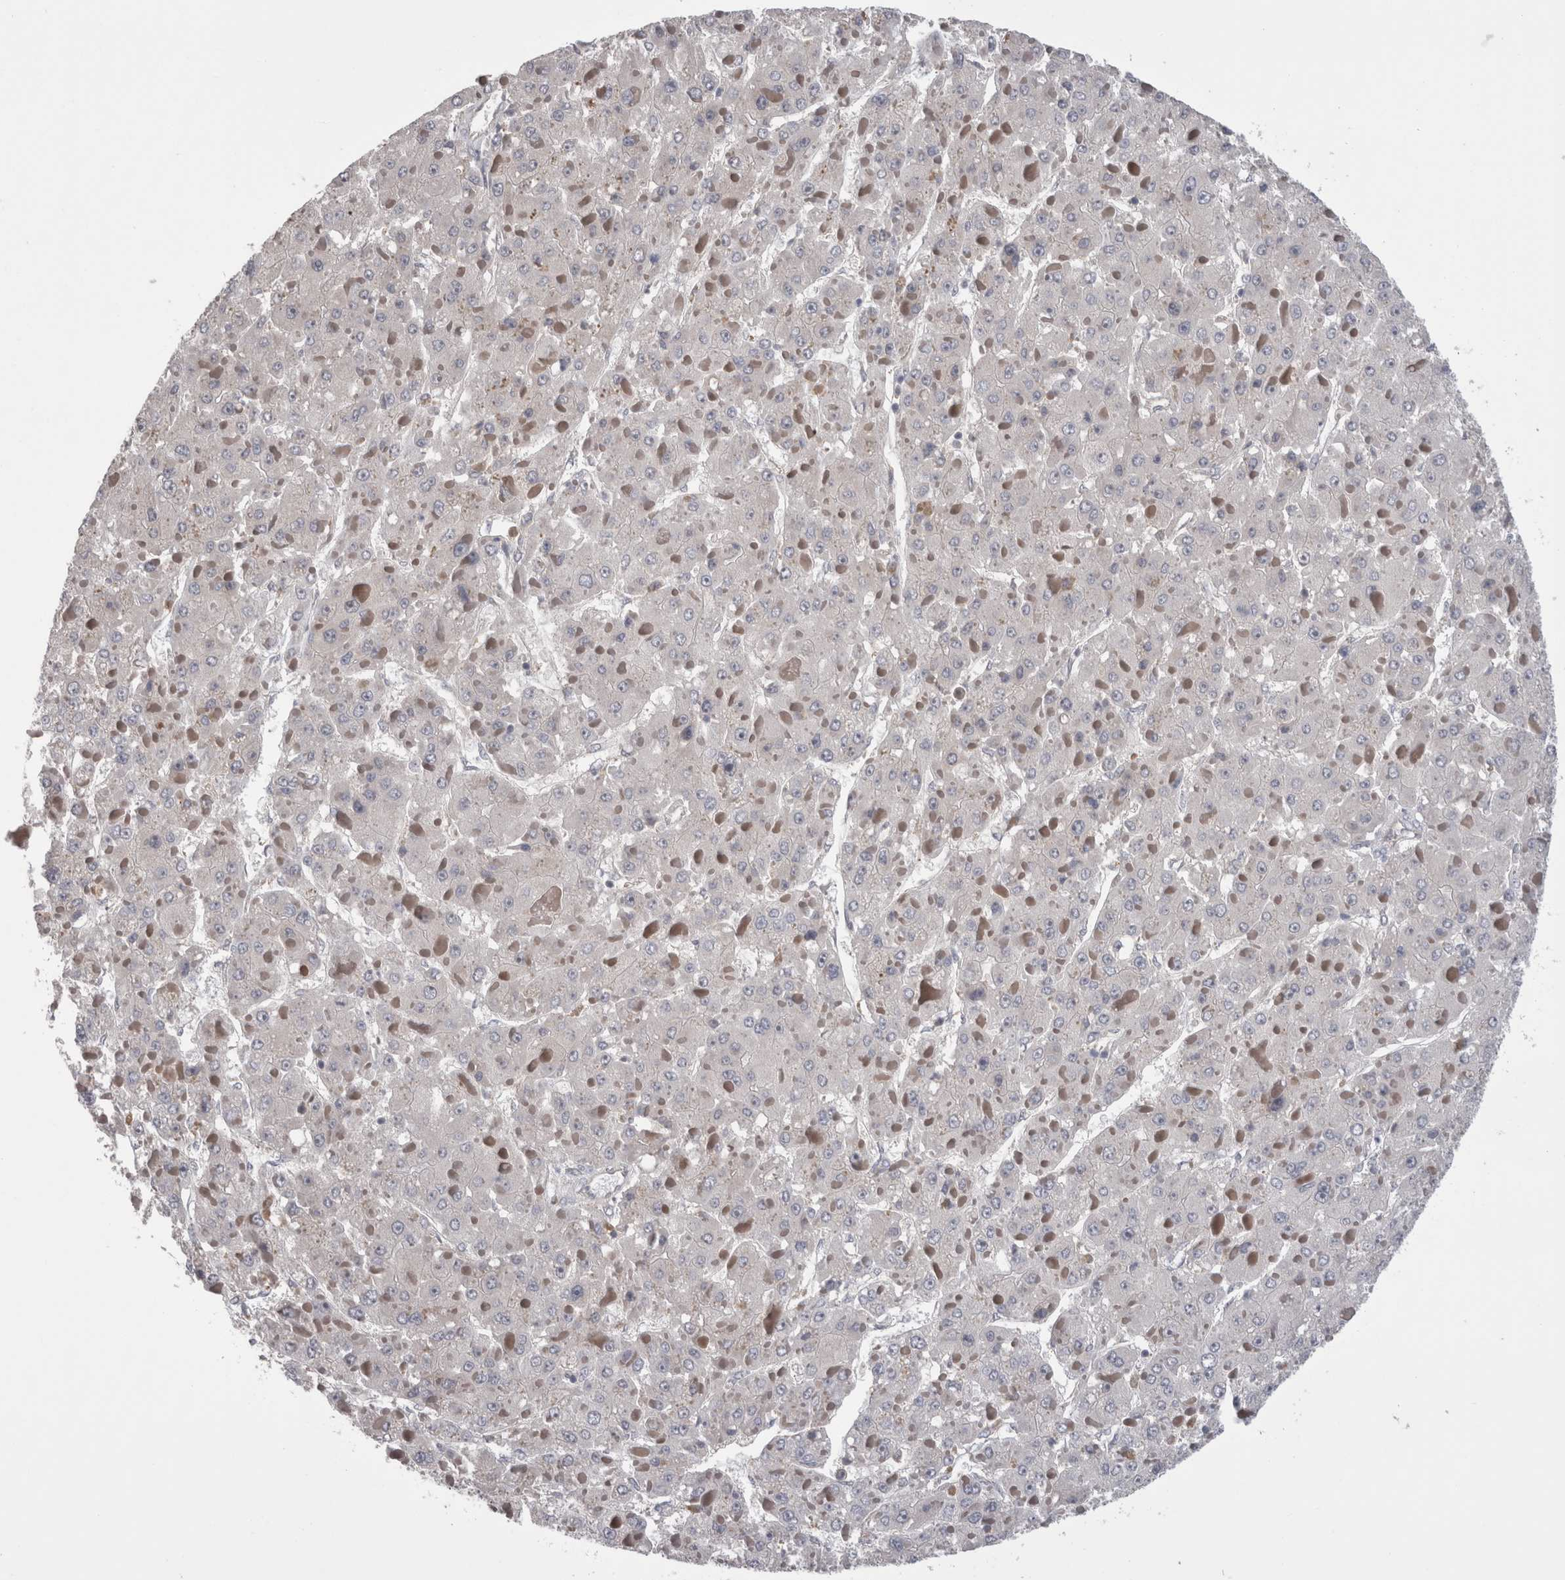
{"staining": {"intensity": "negative", "quantity": "none", "location": "none"}, "tissue": "liver cancer", "cell_type": "Tumor cells", "image_type": "cancer", "snomed": [{"axis": "morphology", "description": "Carcinoma, Hepatocellular, NOS"}, {"axis": "topography", "description": "Liver"}], "caption": "An image of liver hepatocellular carcinoma stained for a protein reveals no brown staining in tumor cells.", "gene": "DCTN6", "patient": {"sex": "female", "age": 73}}